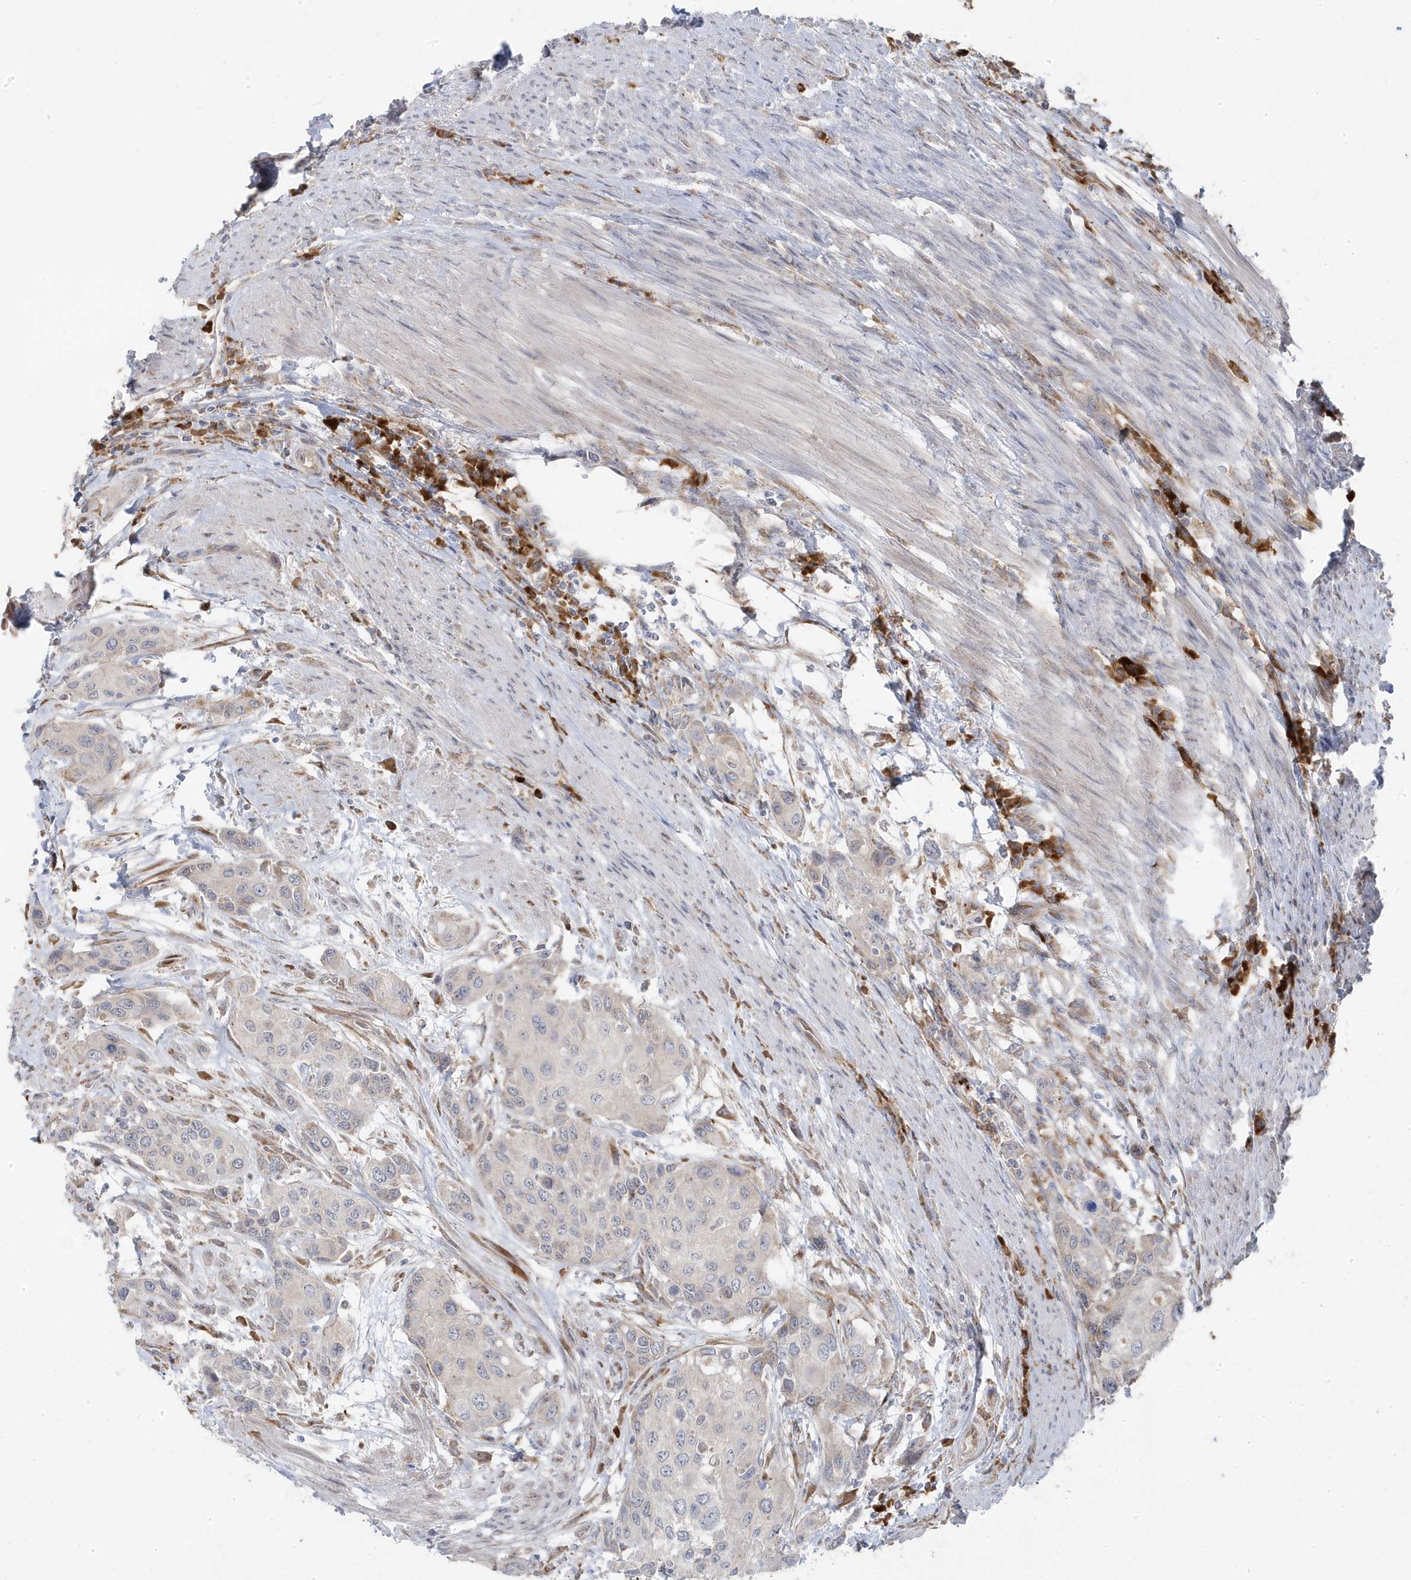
{"staining": {"intensity": "negative", "quantity": "none", "location": "none"}, "tissue": "urothelial cancer", "cell_type": "Tumor cells", "image_type": "cancer", "snomed": [{"axis": "morphology", "description": "Normal tissue, NOS"}, {"axis": "morphology", "description": "Urothelial carcinoma, High grade"}, {"axis": "topography", "description": "Vascular tissue"}, {"axis": "topography", "description": "Urinary bladder"}], "caption": "IHC of urothelial cancer reveals no positivity in tumor cells. The staining was performed using DAB to visualize the protein expression in brown, while the nuclei were stained in blue with hematoxylin (Magnification: 20x).", "gene": "ZNF654", "patient": {"sex": "female", "age": 56}}